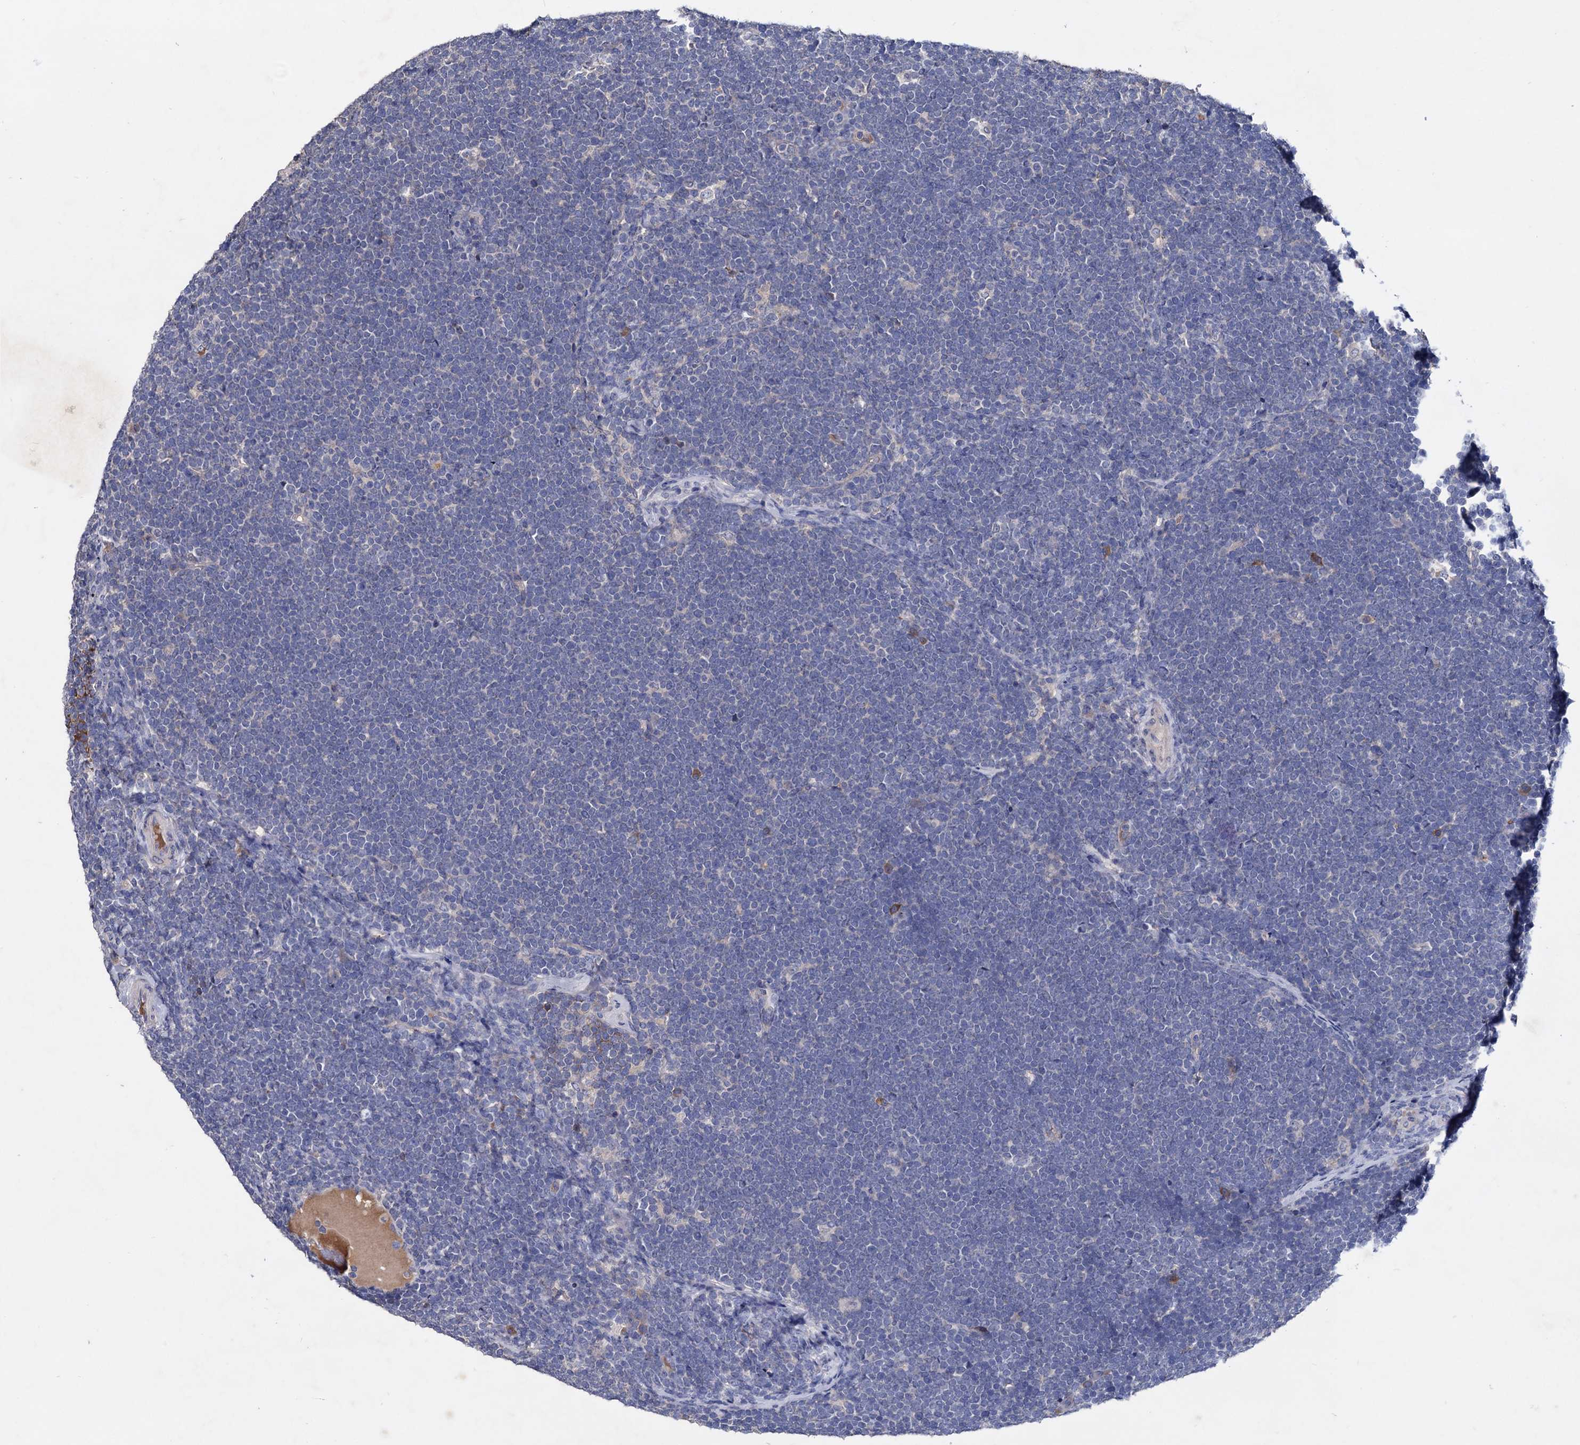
{"staining": {"intensity": "negative", "quantity": "none", "location": "none"}, "tissue": "lymphoma", "cell_type": "Tumor cells", "image_type": "cancer", "snomed": [{"axis": "morphology", "description": "Malignant lymphoma, non-Hodgkin's type, High grade"}, {"axis": "topography", "description": "Lymph node"}], "caption": "IHC photomicrograph of neoplastic tissue: human lymphoma stained with DAB exhibits no significant protein staining in tumor cells. Nuclei are stained in blue.", "gene": "NPAS4", "patient": {"sex": "male", "age": 13}}